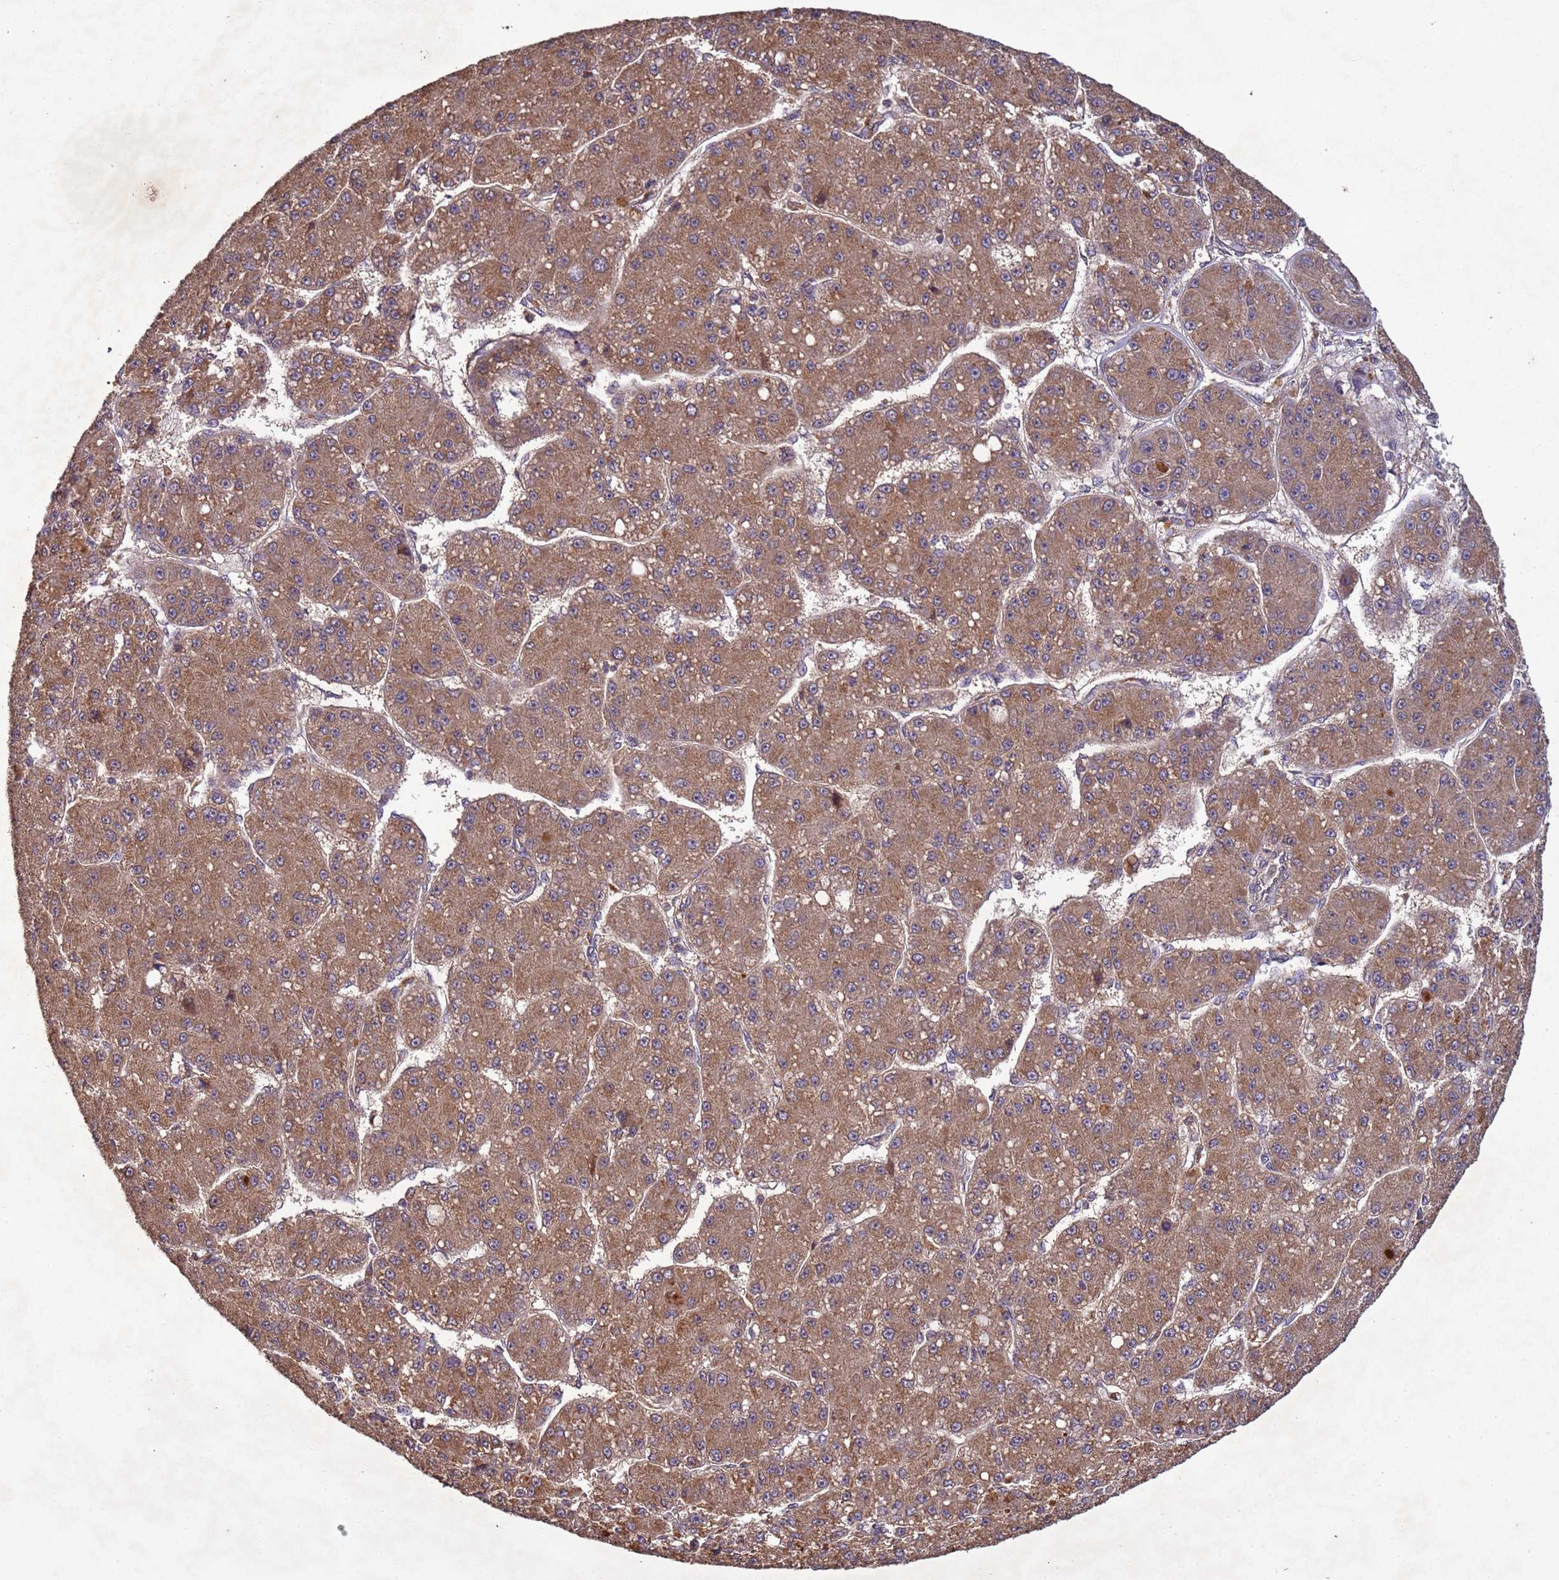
{"staining": {"intensity": "moderate", "quantity": ">75%", "location": "cytoplasmic/membranous"}, "tissue": "liver cancer", "cell_type": "Tumor cells", "image_type": "cancer", "snomed": [{"axis": "morphology", "description": "Carcinoma, Hepatocellular, NOS"}, {"axis": "topography", "description": "Liver"}], "caption": "This photomicrograph exhibits liver cancer (hepatocellular carcinoma) stained with immunohistochemistry to label a protein in brown. The cytoplasmic/membranous of tumor cells show moderate positivity for the protein. Nuclei are counter-stained blue.", "gene": "FASTKD1", "patient": {"sex": "male", "age": 67}}